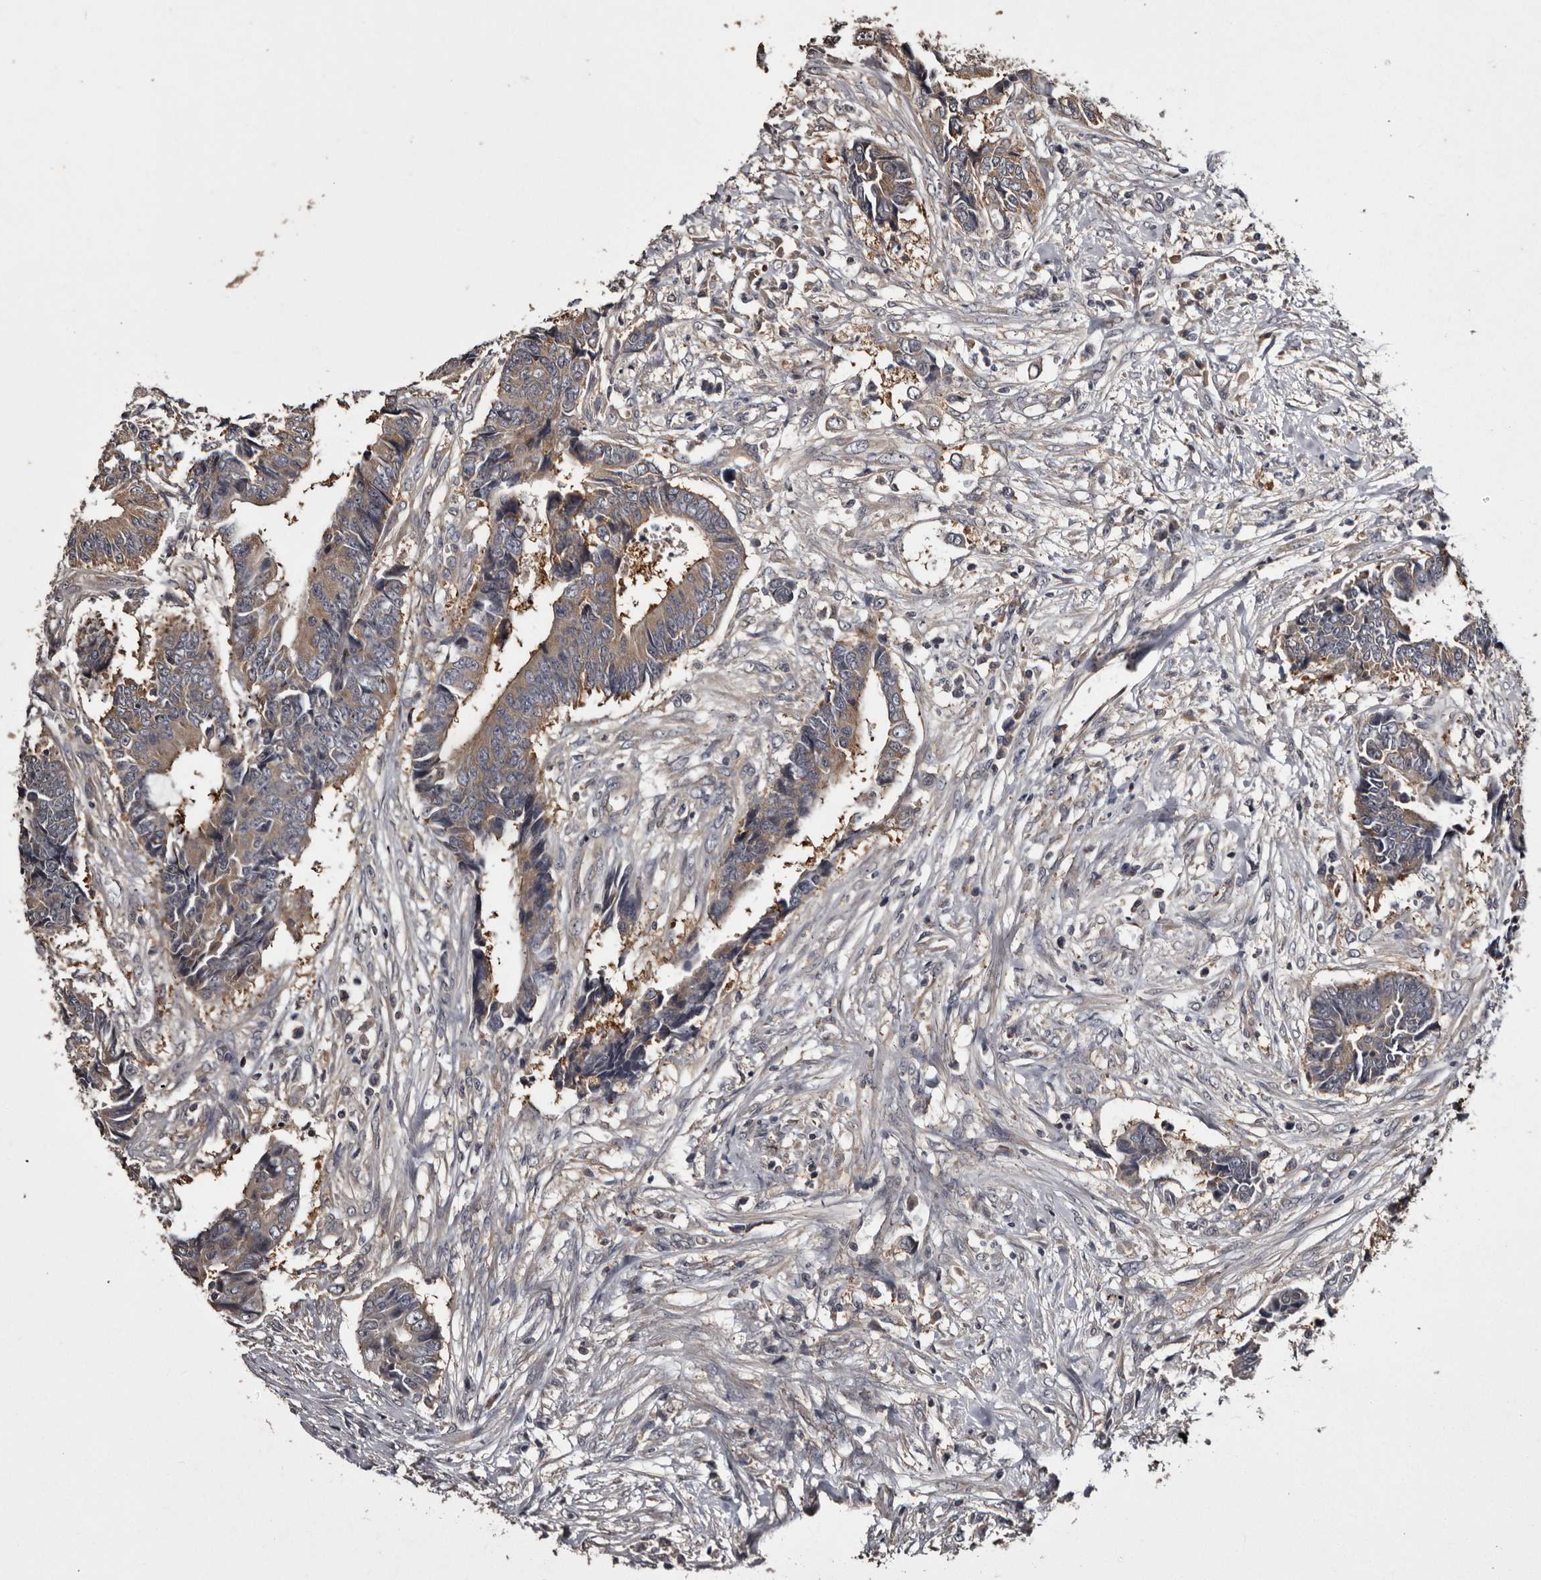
{"staining": {"intensity": "weak", "quantity": ">75%", "location": "cytoplasmic/membranous"}, "tissue": "colorectal cancer", "cell_type": "Tumor cells", "image_type": "cancer", "snomed": [{"axis": "morphology", "description": "Adenocarcinoma, NOS"}, {"axis": "topography", "description": "Rectum"}], "caption": "Colorectal adenocarcinoma stained for a protein displays weak cytoplasmic/membranous positivity in tumor cells.", "gene": "DARS1", "patient": {"sex": "male", "age": 84}}